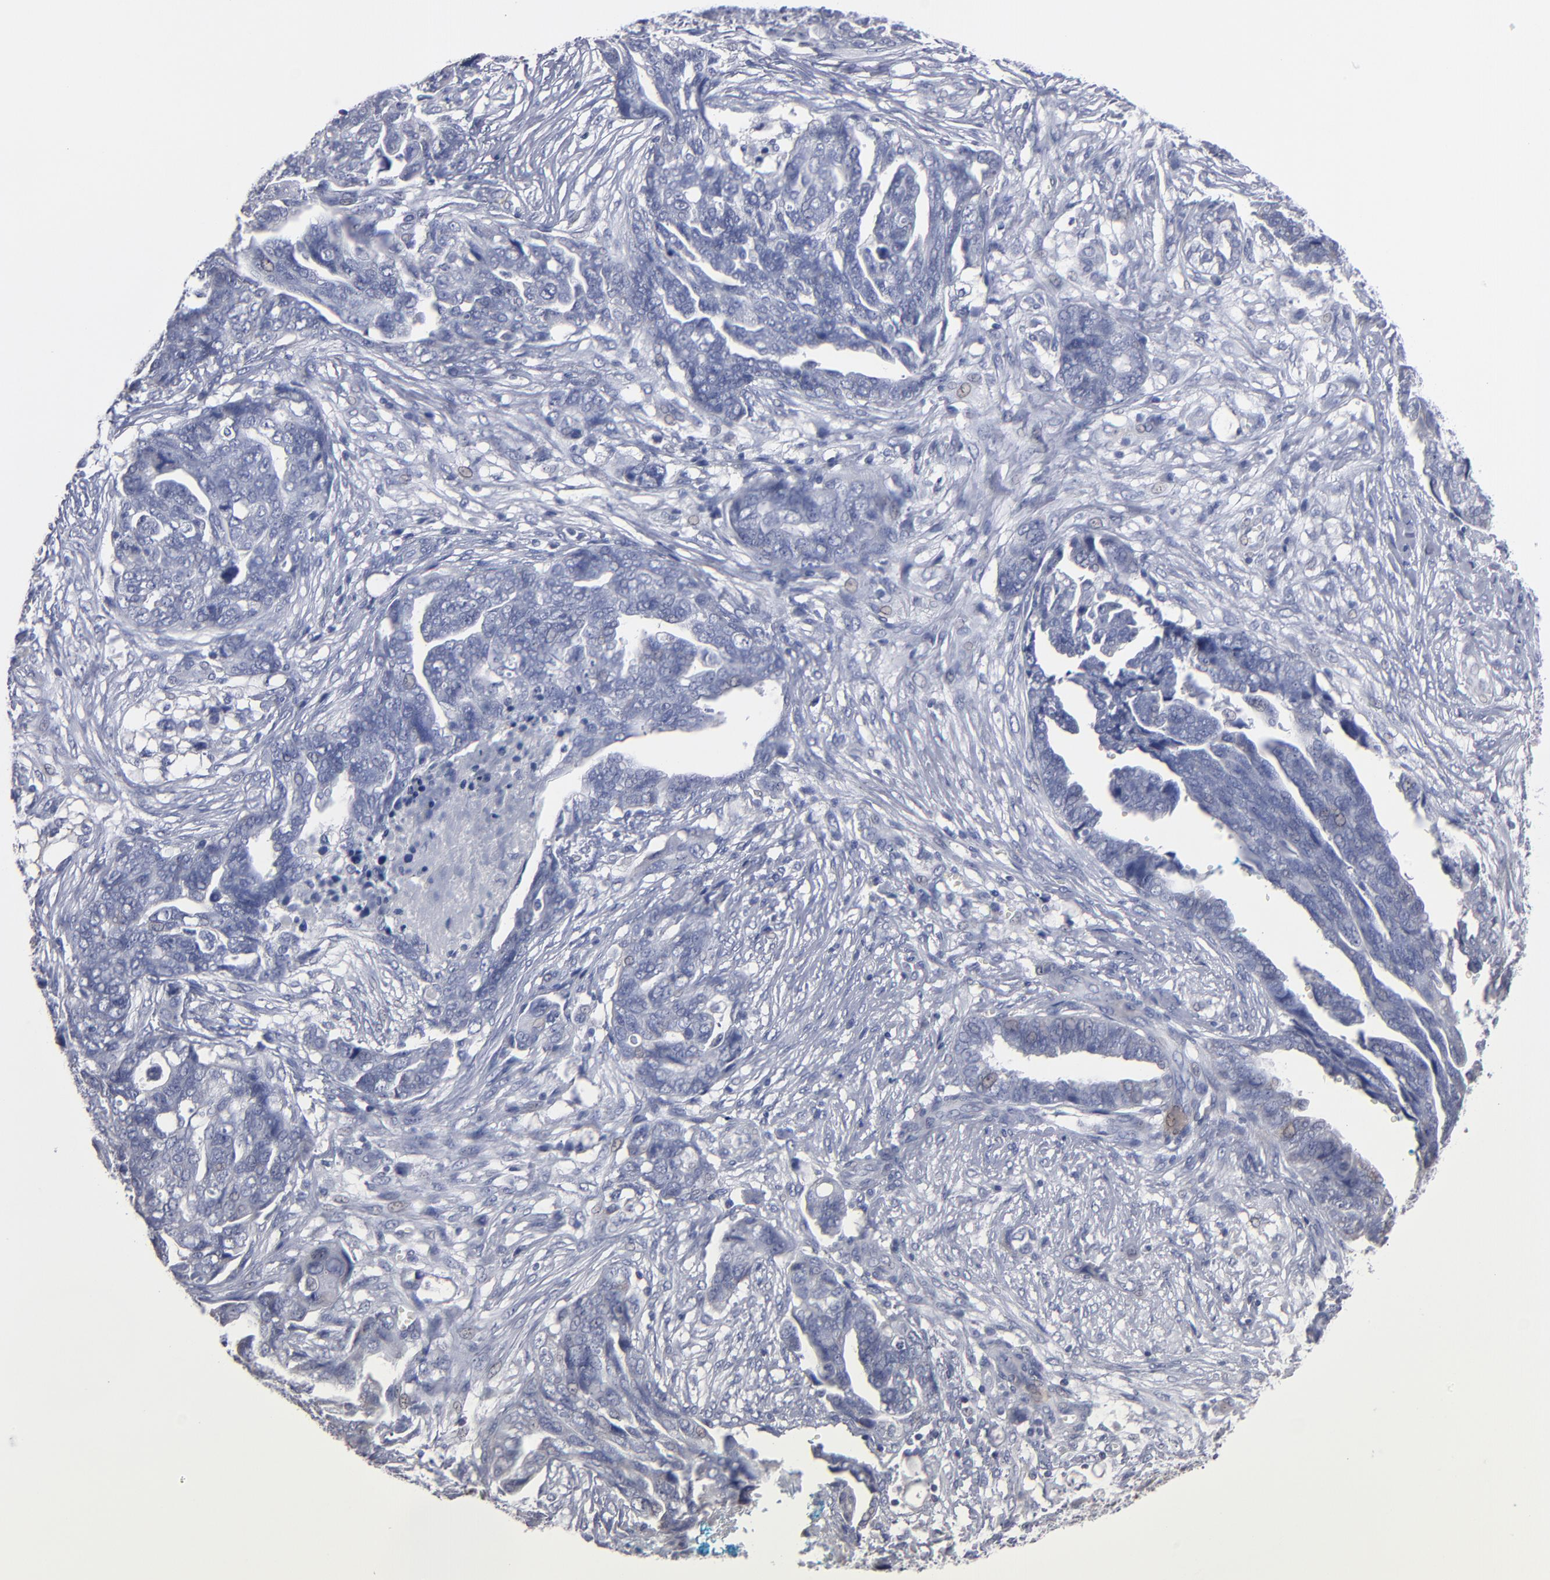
{"staining": {"intensity": "weak", "quantity": "<25%", "location": "nuclear"}, "tissue": "ovarian cancer", "cell_type": "Tumor cells", "image_type": "cancer", "snomed": [{"axis": "morphology", "description": "Normal tissue, NOS"}, {"axis": "morphology", "description": "Cystadenocarcinoma, serous, NOS"}, {"axis": "topography", "description": "Fallopian tube"}, {"axis": "topography", "description": "Ovary"}], "caption": "A high-resolution image shows immunohistochemistry staining of ovarian serous cystadenocarcinoma, which reveals no significant positivity in tumor cells.", "gene": "RPH3A", "patient": {"sex": "female", "age": 56}}